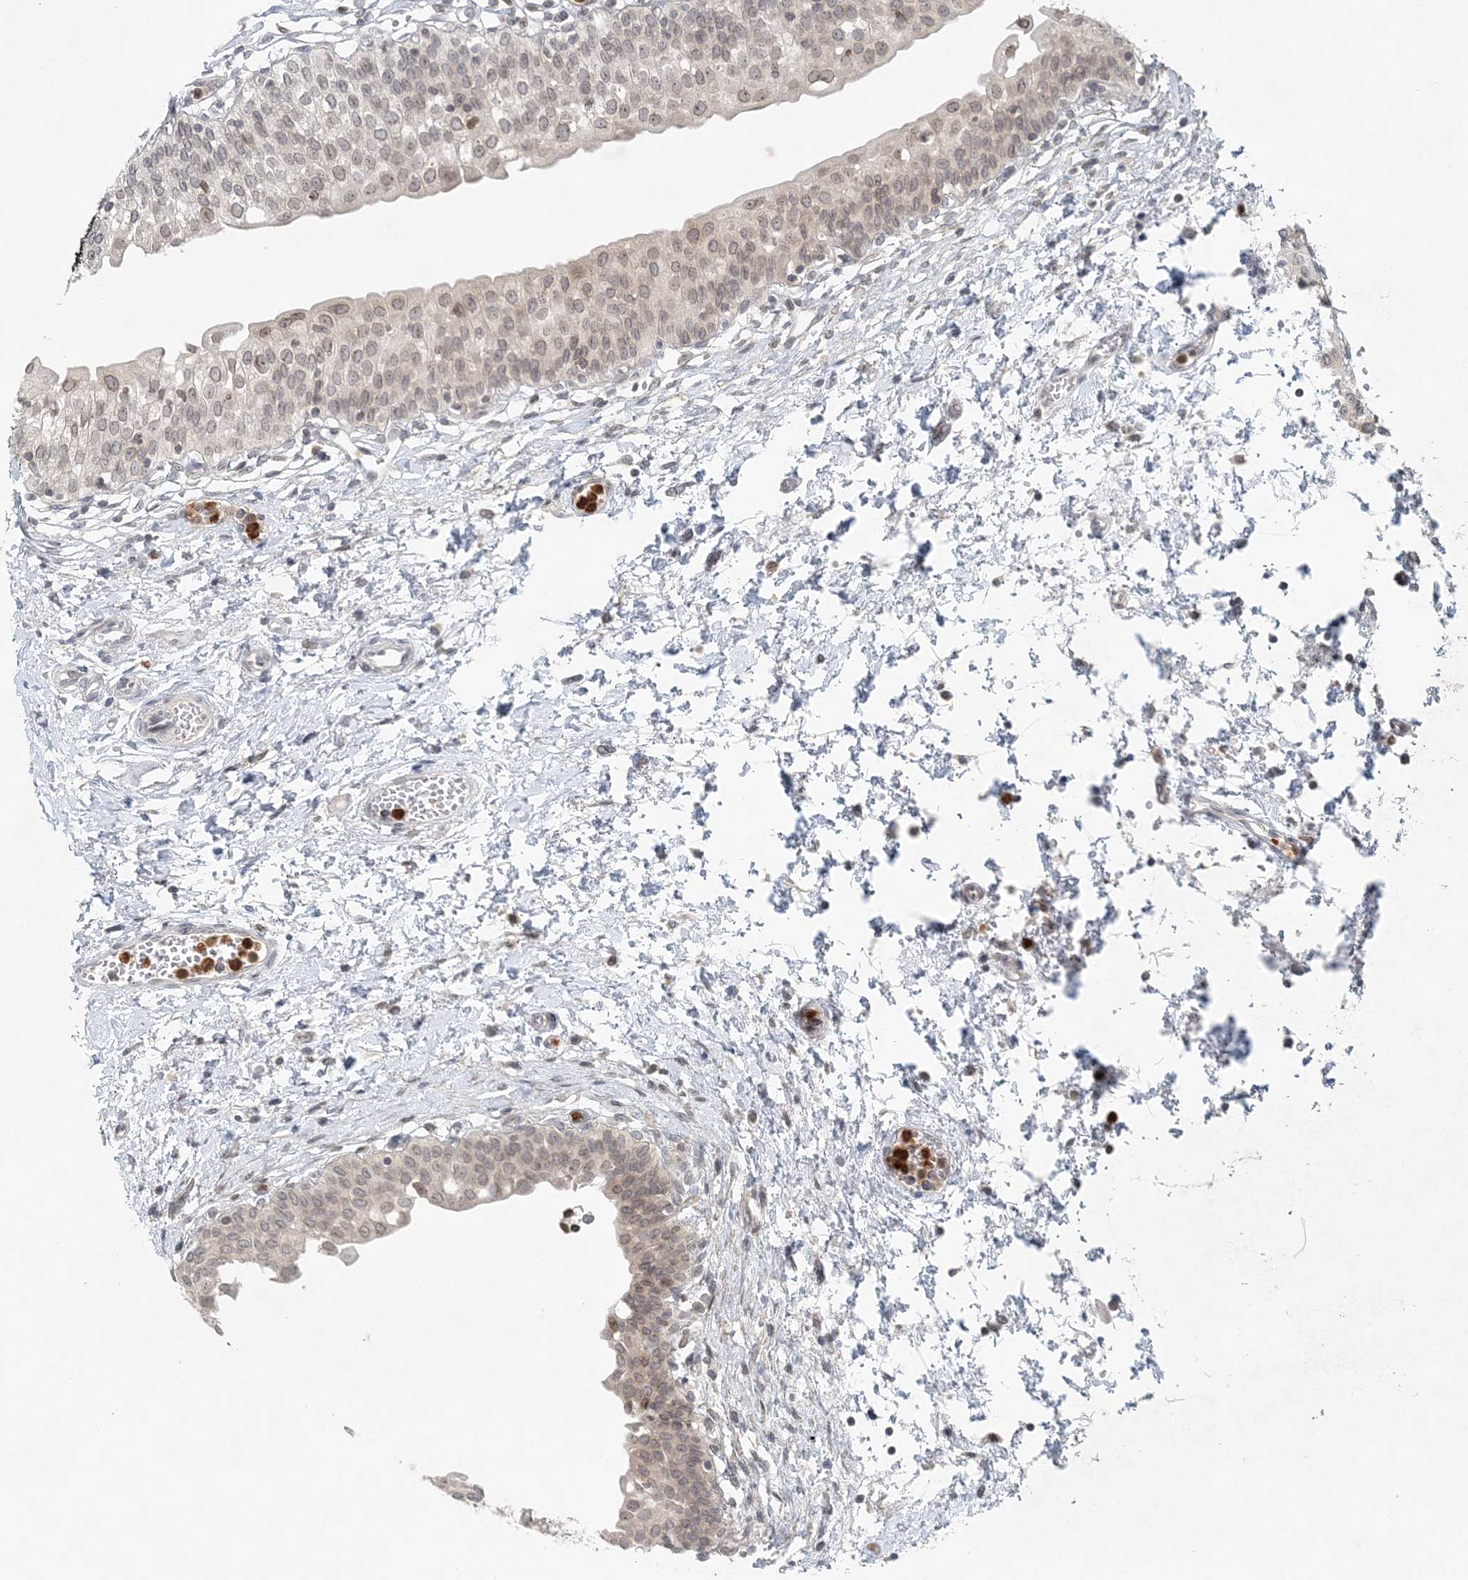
{"staining": {"intensity": "weak", "quantity": "25%-75%", "location": "nuclear"}, "tissue": "urinary bladder", "cell_type": "Urothelial cells", "image_type": "normal", "snomed": [{"axis": "morphology", "description": "Normal tissue, NOS"}, {"axis": "topography", "description": "Urinary bladder"}], "caption": "Immunohistochemistry (IHC) photomicrograph of unremarkable human urinary bladder stained for a protein (brown), which exhibits low levels of weak nuclear positivity in approximately 25%-75% of urothelial cells.", "gene": "NUP54", "patient": {"sex": "male", "age": 55}}